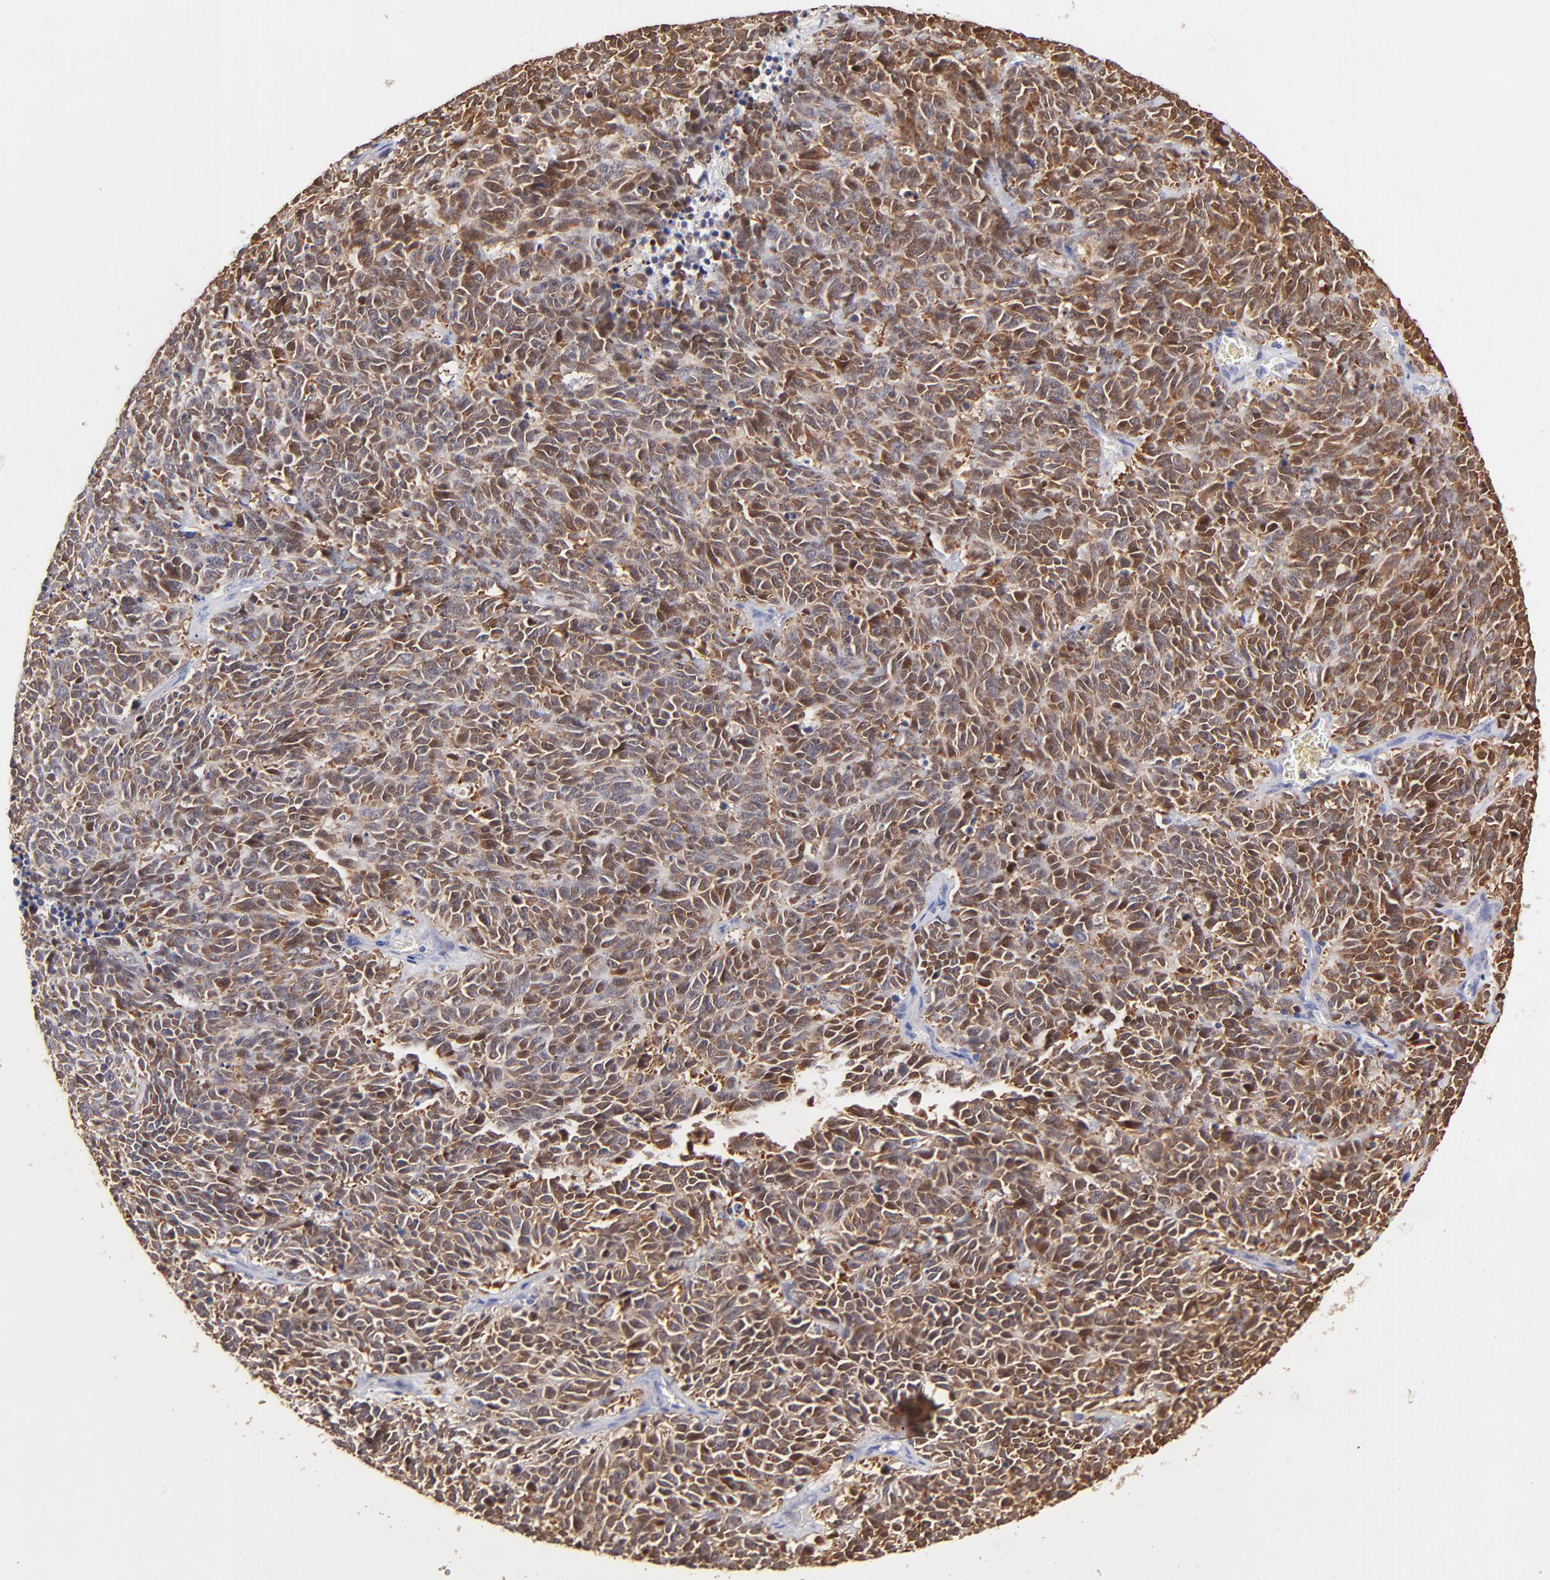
{"staining": {"intensity": "moderate", "quantity": ">75%", "location": "cytoplasmic/membranous,nuclear"}, "tissue": "lung cancer", "cell_type": "Tumor cells", "image_type": "cancer", "snomed": [{"axis": "morphology", "description": "Neoplasm, malignant, NOS"}, {"axis": "topography", "description": "Lung"}], "caption": "Brown immunohistochemical staining in lung cancer shows moderate cytoplasmic/membranous and nuclear expression in about >75% of tumor cells.", "gene": "ZNF155", "patient": {"sex": "female", "age": 58}}